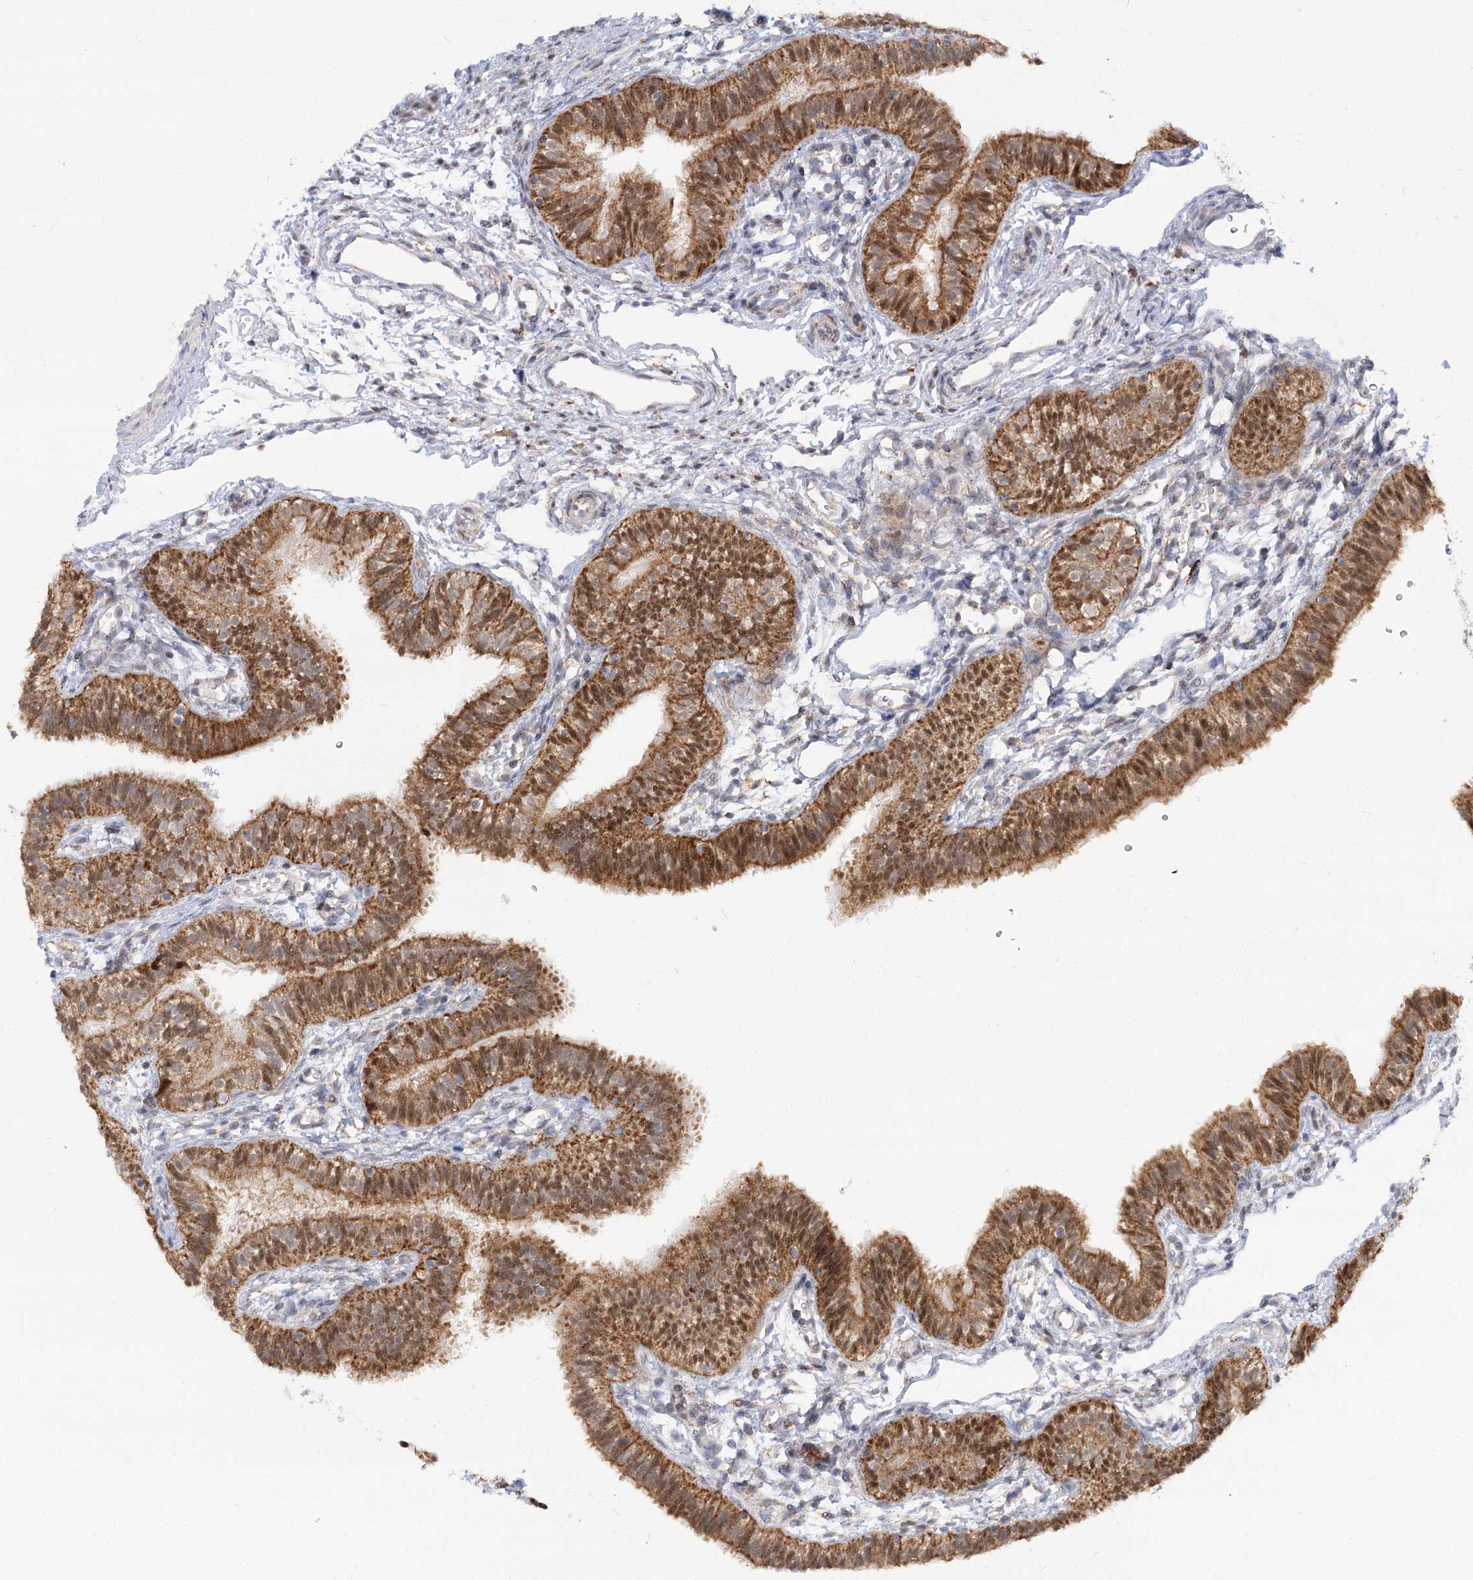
{"staining": {"intensity": "strong", "quantity": ">75%", "location": "cytoplasmic/membranous,nuclear"}, "tissue": "fallopian tube", "cell_type": "Glandular cells", "image_type": "normal", "snomed": [{"axis": "morphology", "description": "Normal tissue, NOS"}, {"axis": "topography", "description": "Fallopian tube"}], "caption": "High-power microscopy captured an IHC photomicrograph of normal fallopian tube, revealing strong cytoplasmic/membranous,nuclear expression in approximately >75% of glandular cells. Immunohistochemistry stains the protein in brown and the nuclei are stained blue.", "gene": "TAS1R1", "patient": {"sex": "female", "age": 35}}